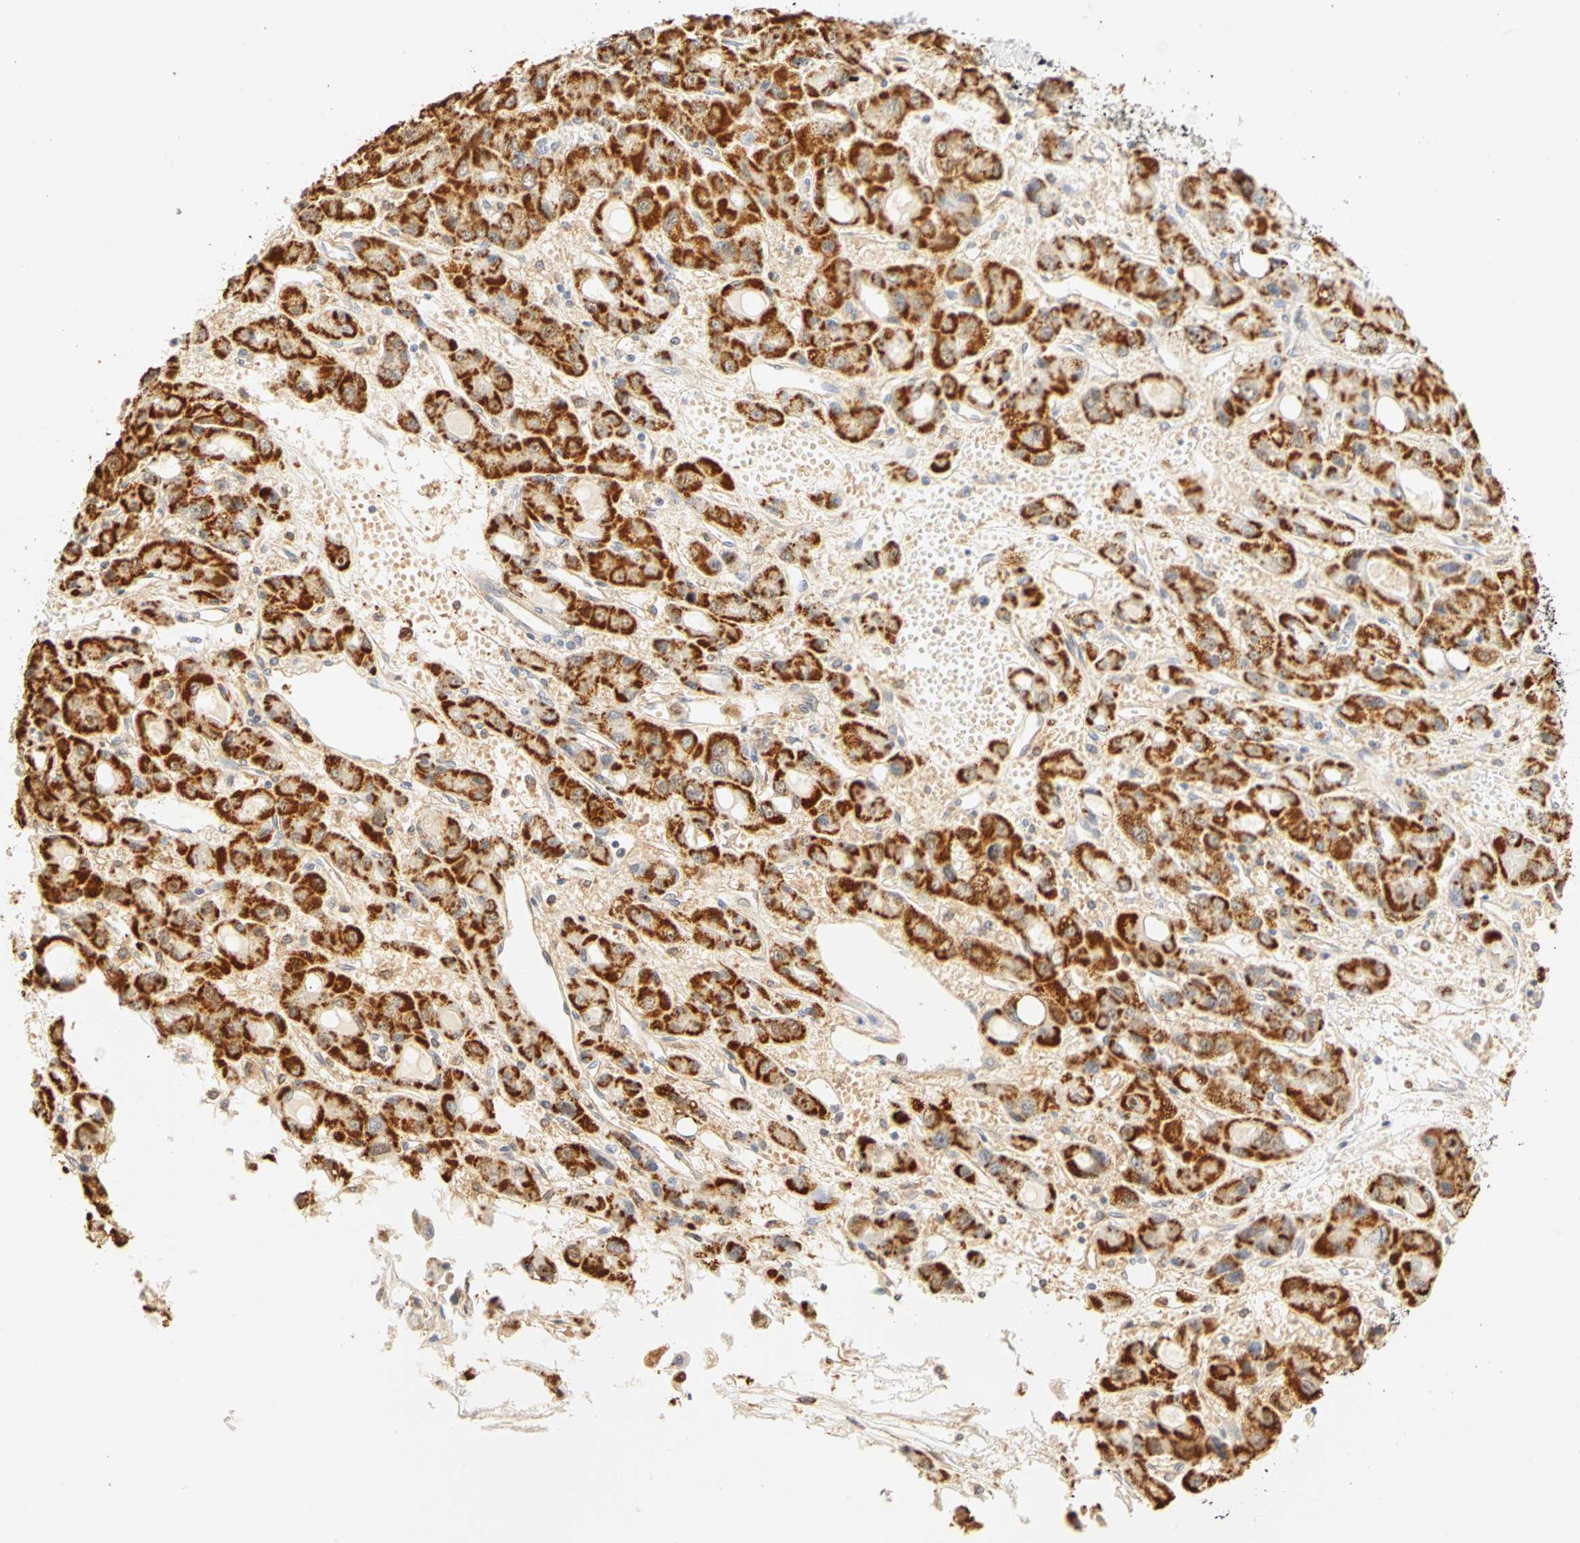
{"staining": {"intensity": "strong", "quantity": ">75%", "location": "cytoplasmic/membranous"}, "tissue": "liver cancer", "cell_type": "Tumor cells", "image_type": "cancer", "snomed": [{"axis": "morphology", "description": "Carcinoma, Hepatocellular, NOS"}, {"axis": "topography", "description": "Liver"}], "caption": "A brown stain shows strong cytoplasmic/membranous expression of a protein in human liver cancer tumor cells.", "gene": "GNRH2", "patient": {"sex": "male", "age": 55}}